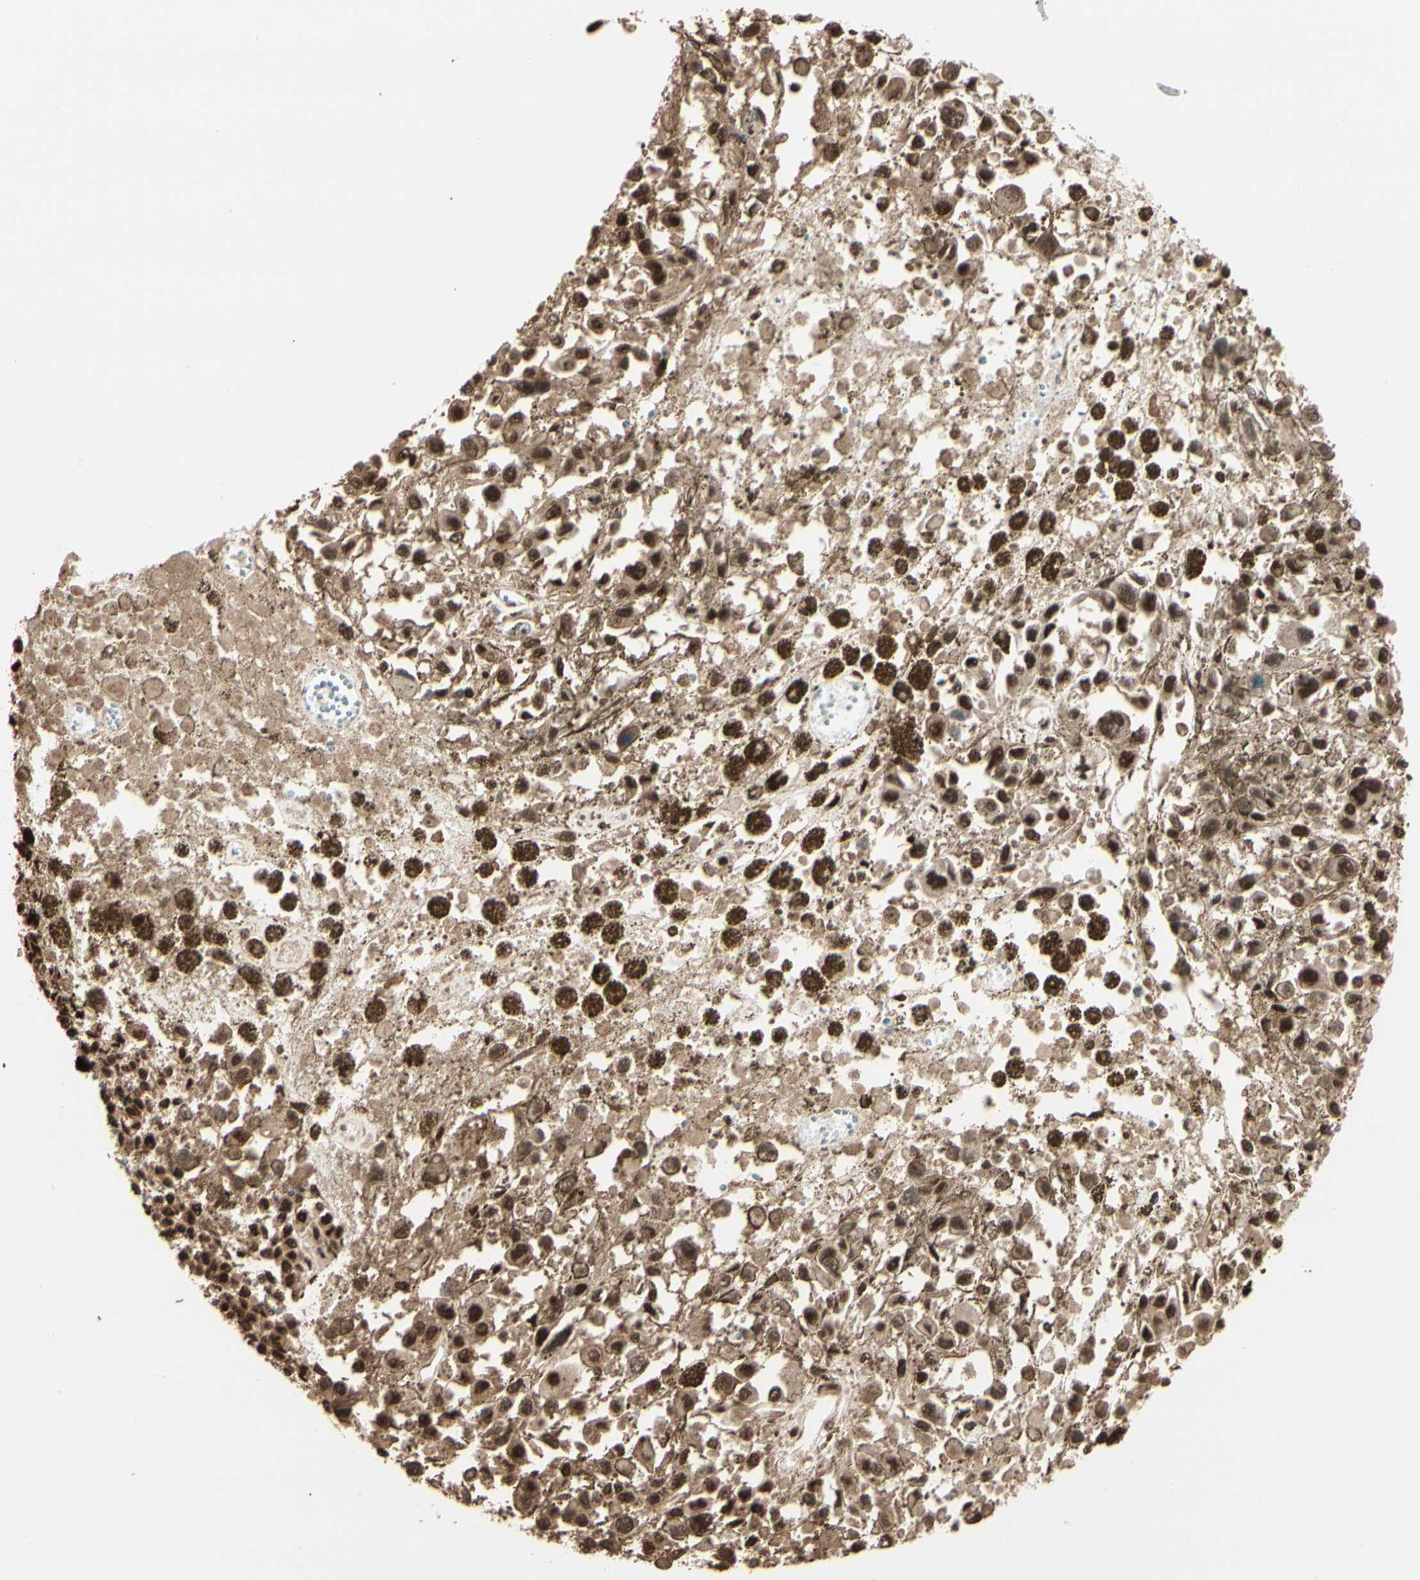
{"staining": {"intensity": "strong", "quantity": ">75%", "location": "cytoplasmic/membranous,nuclear"}, "tissue": "melanoma", "cell_type": "Tumor cells", "image_type": "cancer", "snomed": [{"axis": "morphology", "description": "Malignant melanoma, Metastatic site"}, {"axis": "topography", "description": "Lymph node"}], "caption": "The image exhibits staining of melanoma, revealing strong cytoplasmic/membranous and nuclear protein expression (brown color) within tumor cells. (DAB (3,3'-diaminobenzidine) IHC, brown staining for protein, blue staining for nuclei).", "gene": "HSF1", "patient": {"sex": "male", "age": 59}}